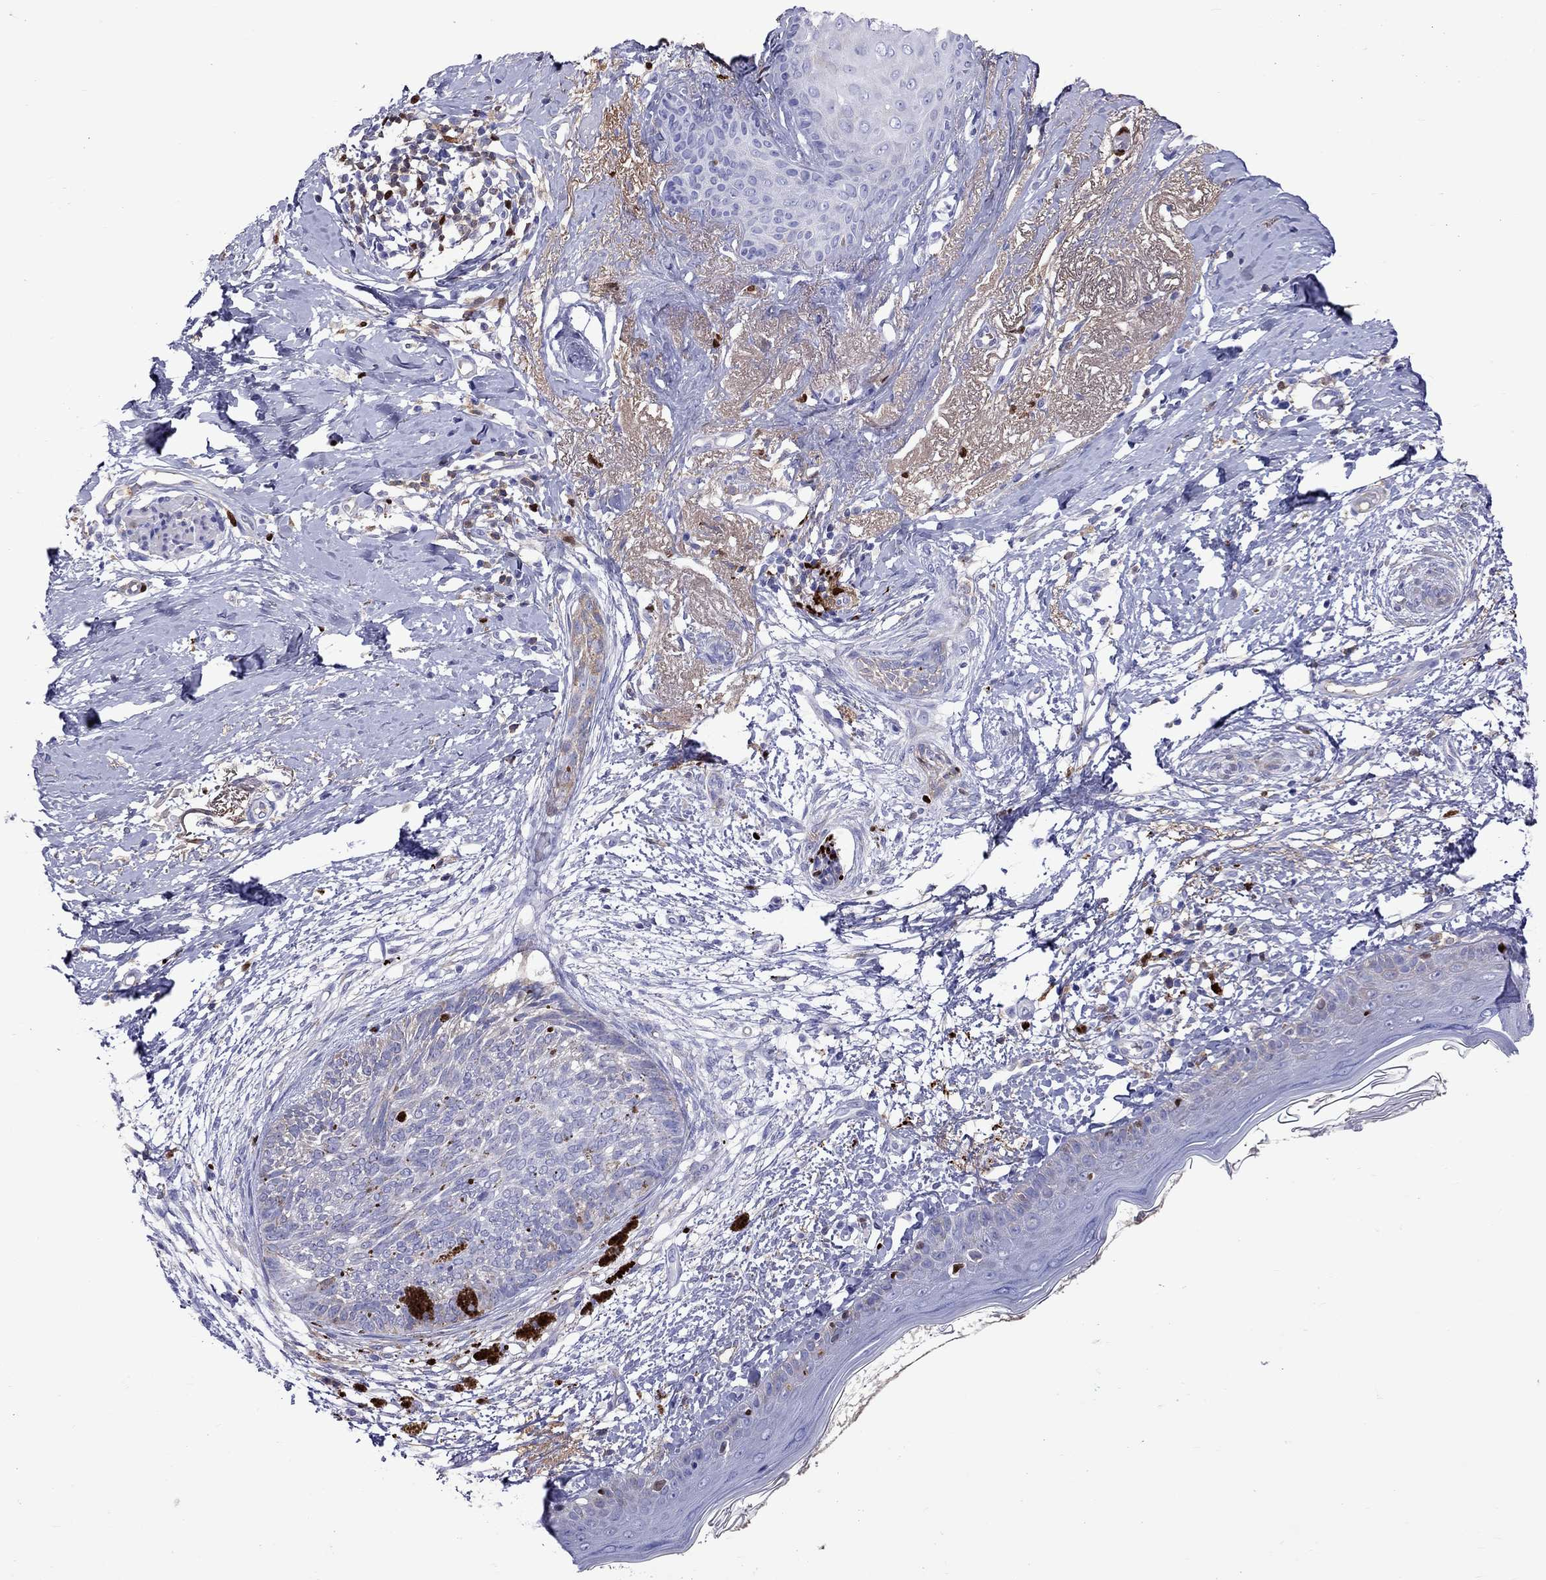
{"staining": {"intensity": "negative", "quantity": "none", "location": "none"}, "tissue": "skin cancer", "cell_type": "Tumor cells", "image_type": "cancer", "snomed": [{"axis": "morphology", "description": "Normal tissue, NOS"}, {"axis": "morphology", "description": "Basal cell carcinoma"}, {"axis": "topography", "description": "Skin"}], "caption": "Tumor cells are negative for protein expression in human skin cancer (basal cell carcinoma). (Stains: DAB (3,3'-diaminobenzidine) IHC with hematoxylin counter stain, Microscopy: brightfield microscopy at high magnification).", "gene": "SERPINA3", "patient": {"sex": "male", "age": 84}}